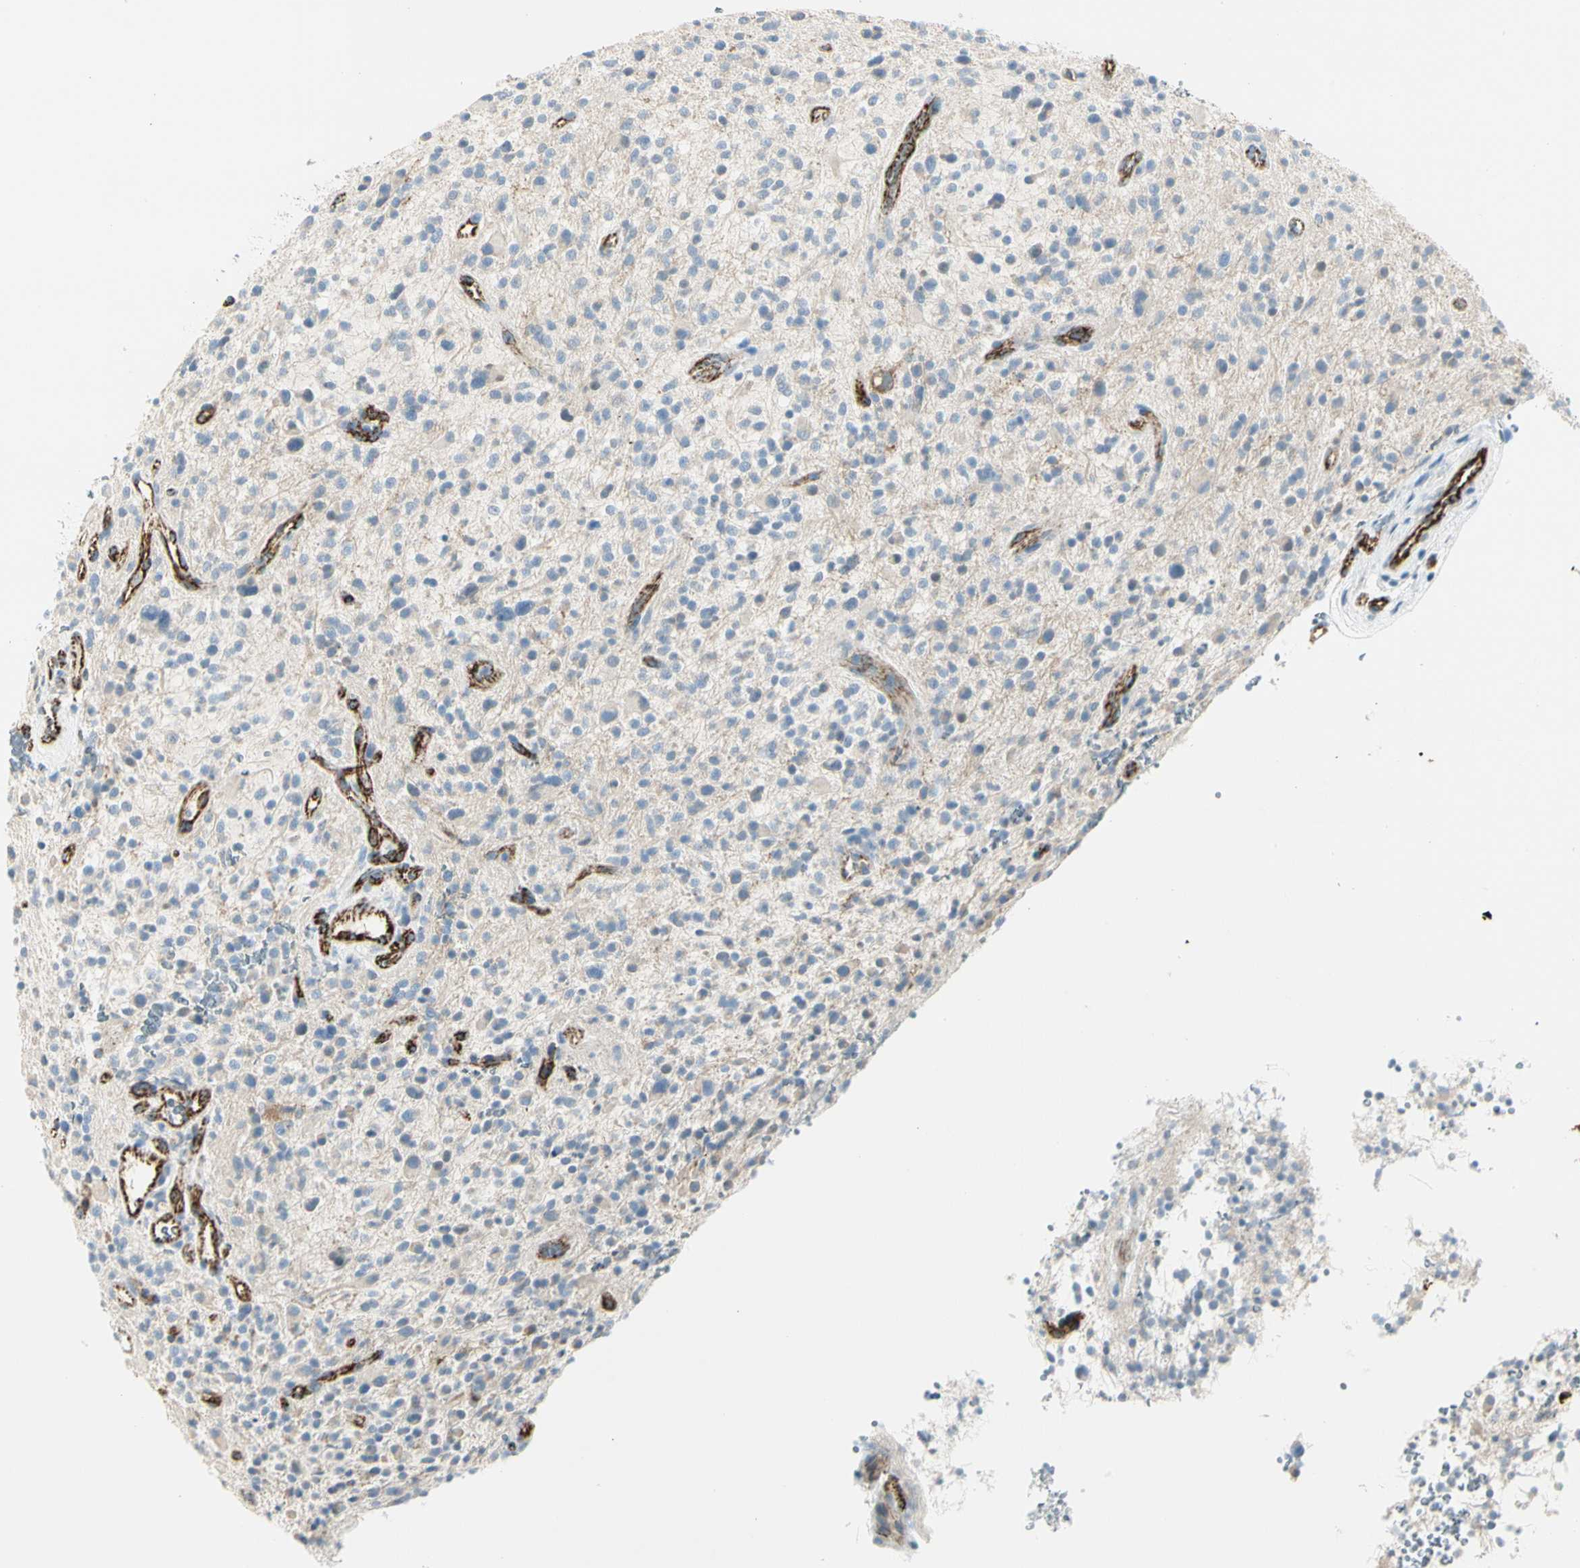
{"staining": {"intensity": "negative", "quantity": "none", "location": "none"}, "tissue": "glioma", "cell_type": "Tumor cells", "image_type": "cancer", "snomed": [{"axis": "morphology", "description": "Glioma, malignant, High grade"}, {"axis": "topography", "description": "Brain"}], "caption": "Tumor cells are negative for brown protein staining in glioma. Brightfield microscopy of immunohistochemistry (IHC) stained with DAB (brown) and hematoxylin (blue), captured at high magnification.", "gene": "SLC6A15", "patient": {"sex": "male", "age": 48}}